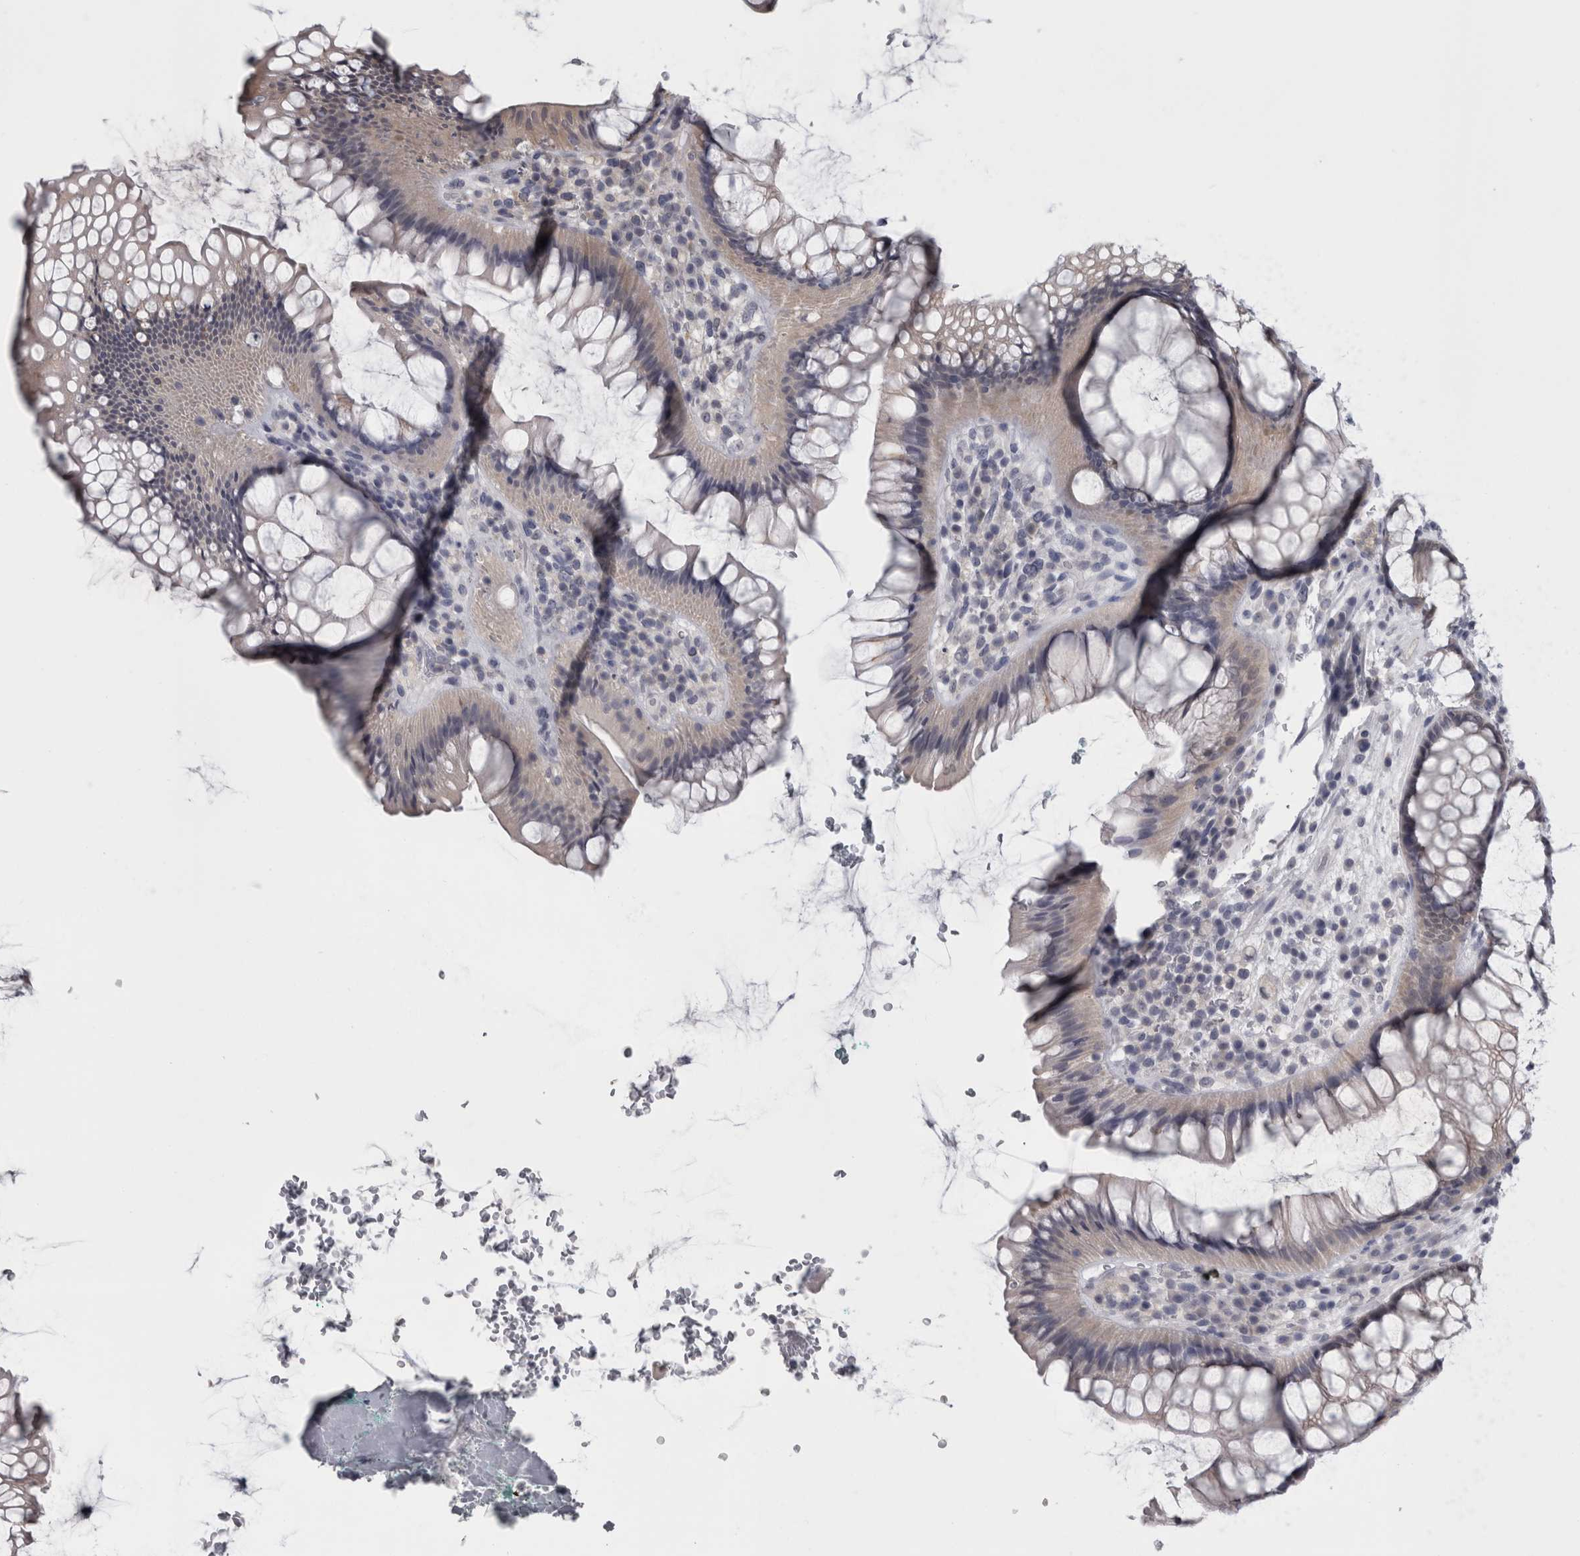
{"staining": {"intensity": "negative", "quantity": "none", "location": "none"}, "tissue": "rectum", "cell_type": "Glandular cells", "image_type": "normal", "snomed": [{"axis": "morphology", "description": "Normal tissue, NOS"}, {"axis": "topography", "description": "Rectum"}], "caption": "Glandular cells show no significant staining in unremarkable rectum.", "gene": "APRT", "patient": {"sex": "male", "age": 51}}